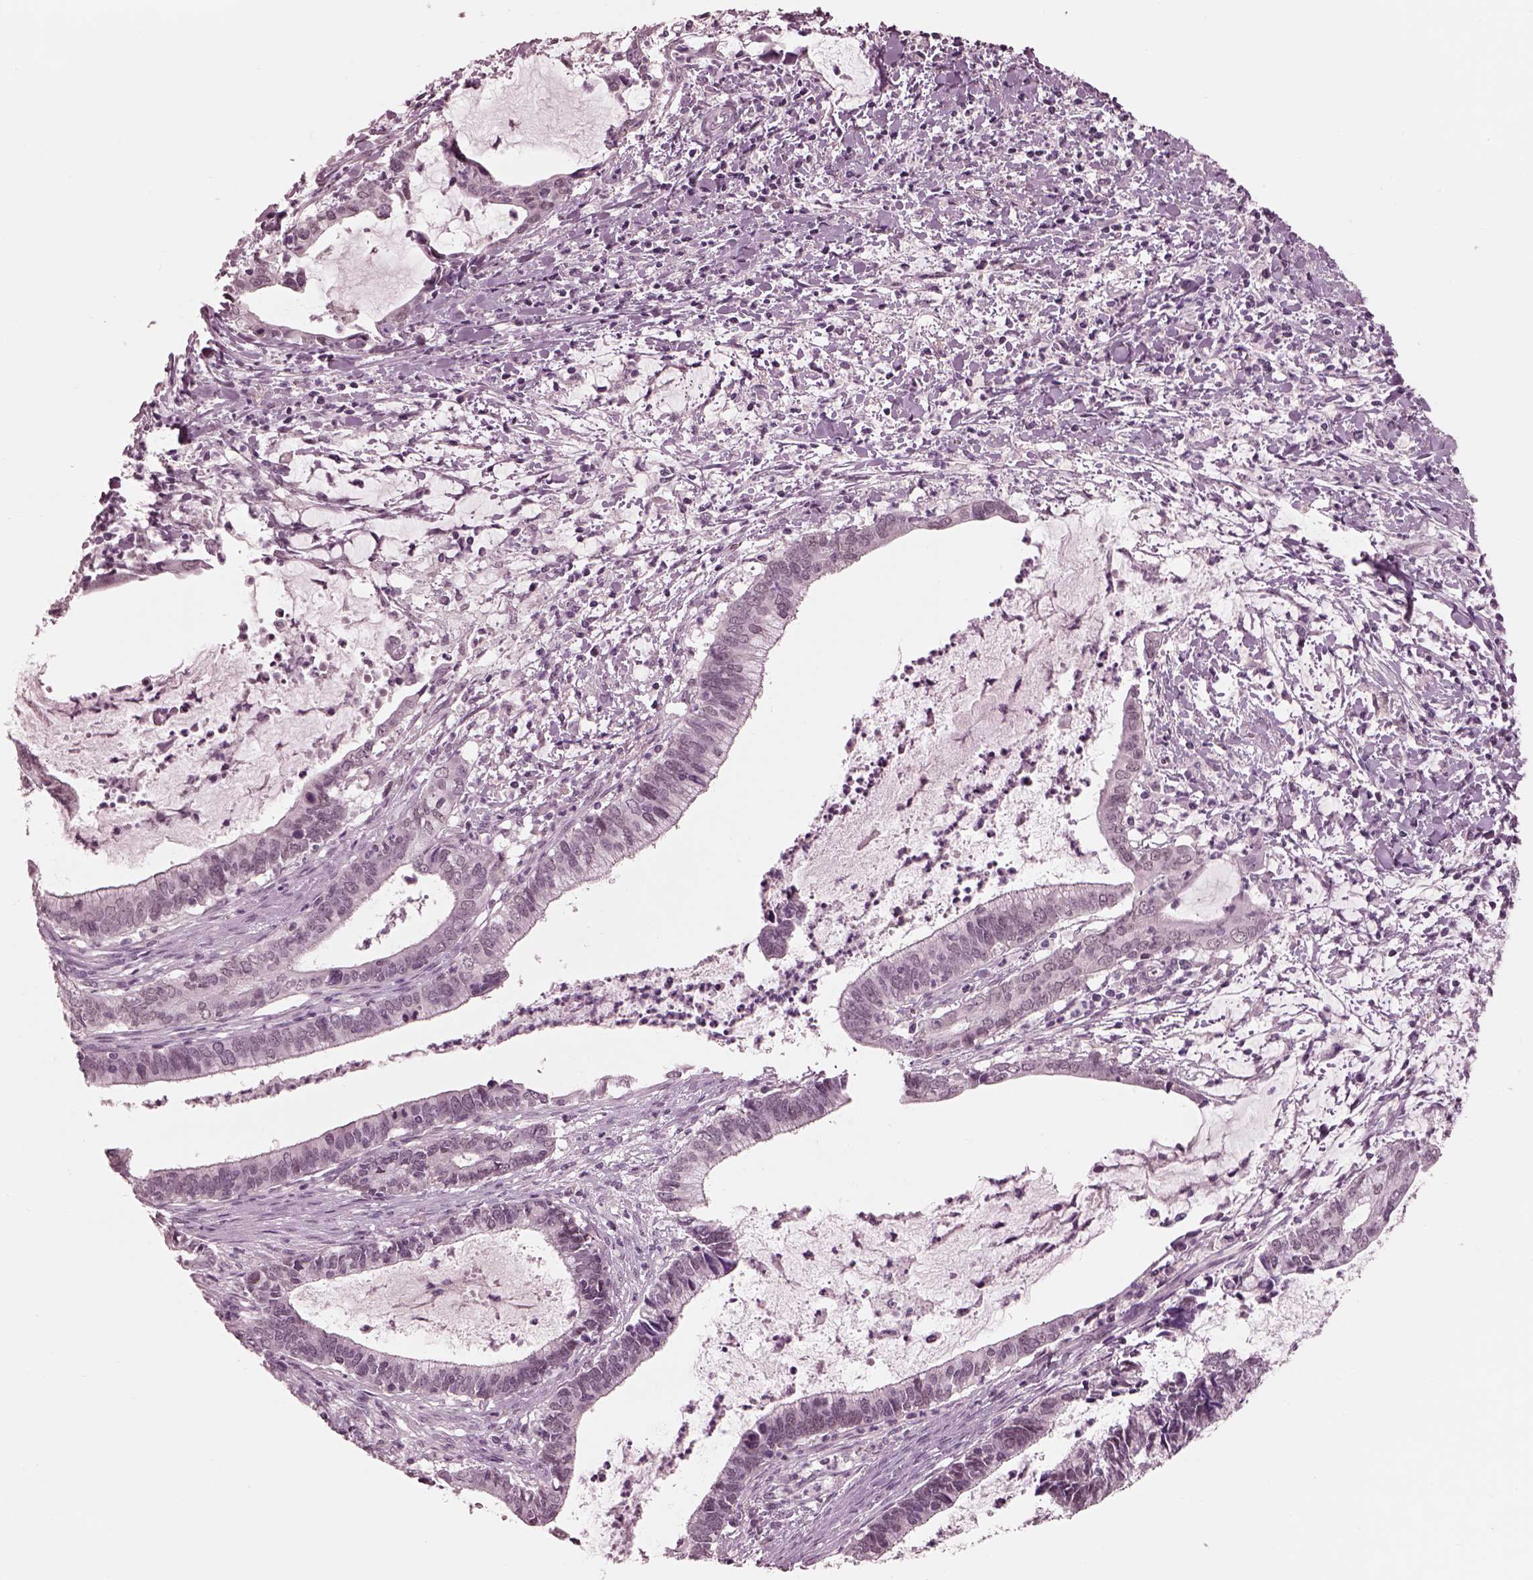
{"staining": {"intensity": "negative", "quantity": "none", "location": "none"}, "tissue": "cervical cancer", "cell_type": "Tumor cells", "image_type": "cancer", "snomed": [{"axis": "morphology", "description": "Adenocarcinoma, NOS"}, {"axis": "topography", "description": "Cervix"}], "caption": "The immunohistochemistry histopathology image has no significant staining in tumor cells of cervical adenocarcinoma tissue. (Stains: DAB (3,3'-diaminobenzidine) immunohistochemistry with hematoxylin counter stain, Microscopy: brightfield microscopy at high magnification).", "gene": "GARIN4", "patient": {"sex": "female", "age": 42}}